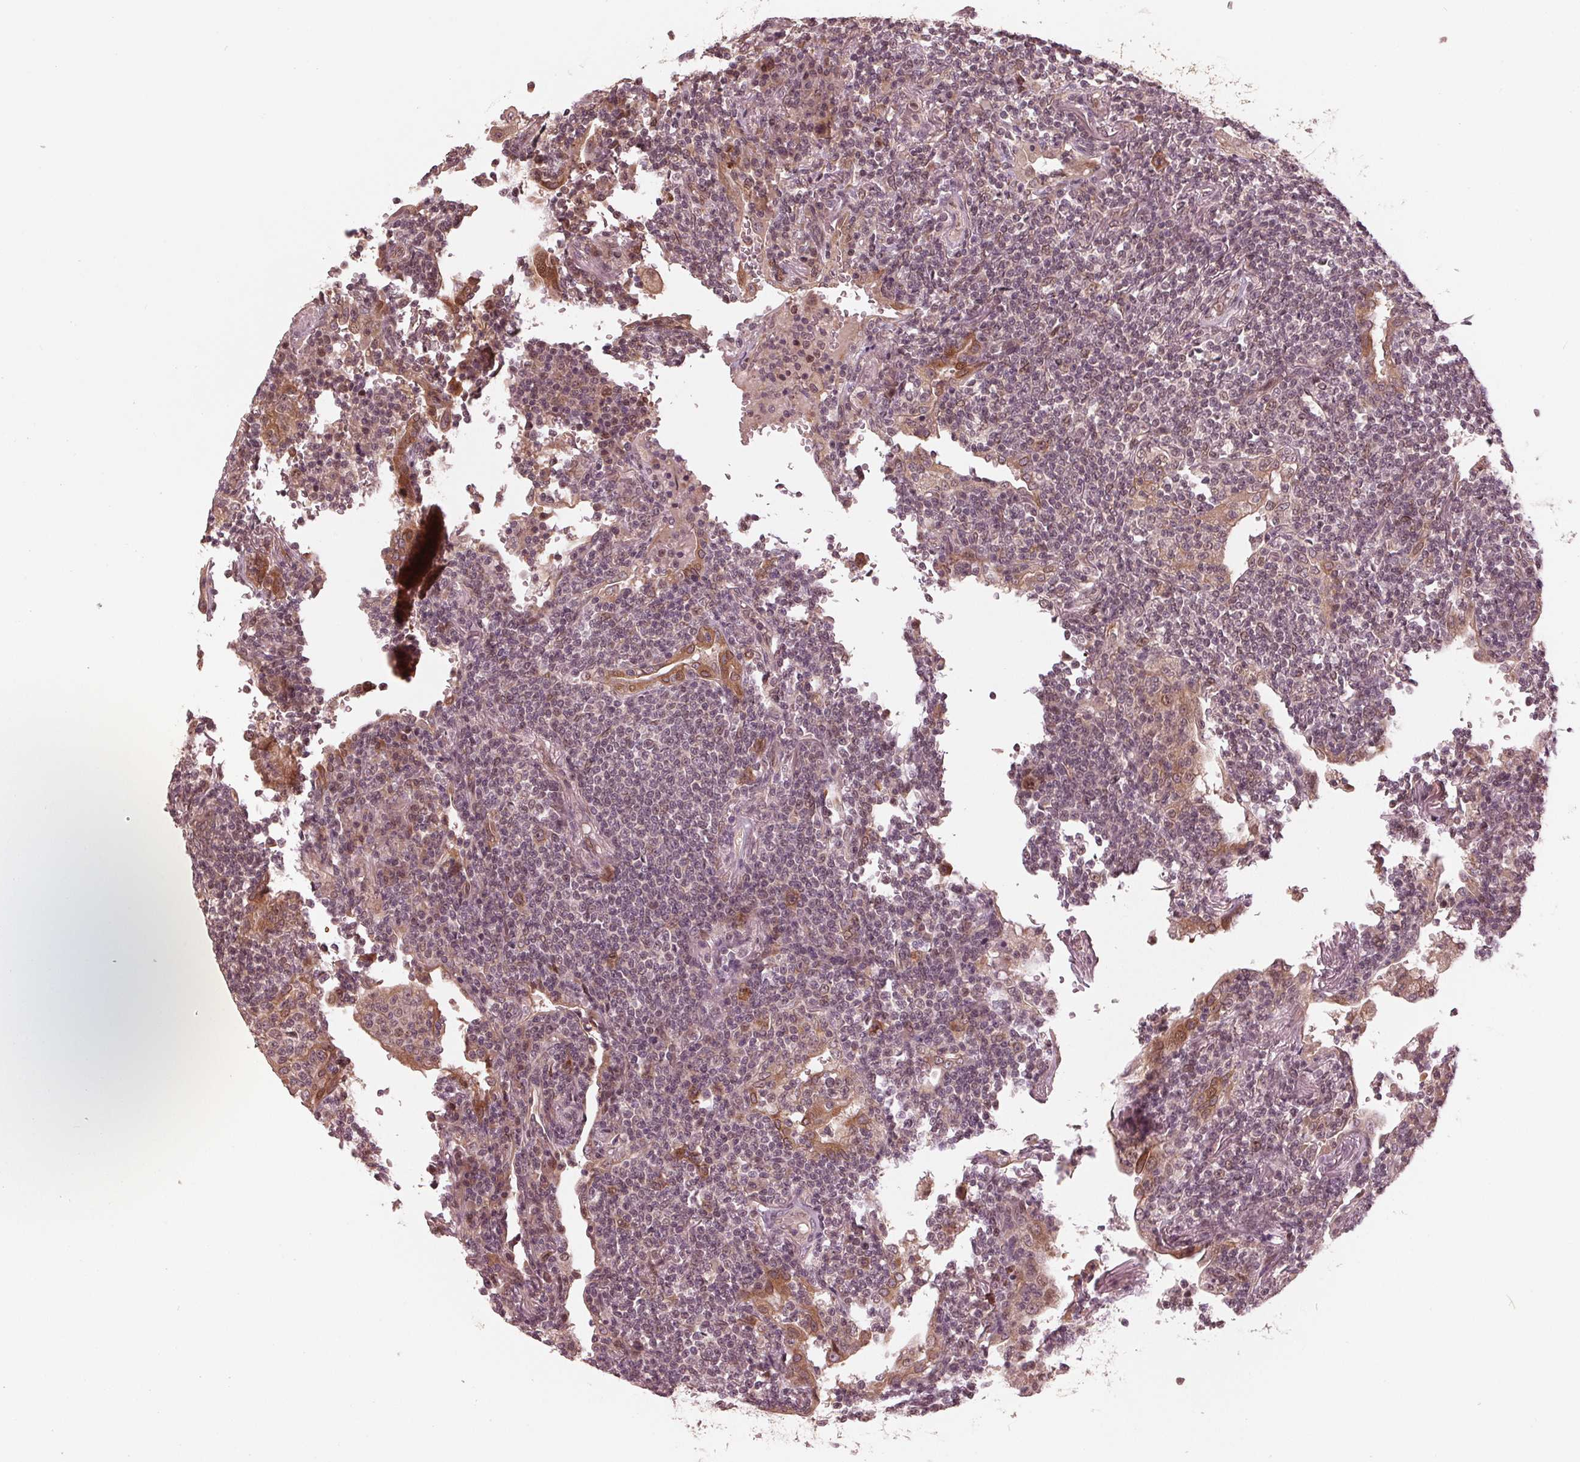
{"staining": {"intensity": "weak", "quantity": "<25%", "location": "nuclear"}, "tissue": "lymphoma", "cell_type": "Tumor cells", "image_type": "cancer", "snomed": [{"axis": "morphology", "description": "Malignant lymphoma, non-Hodgkin's type, Low grade"}, {"axis": "topography", "description": "Lung"}], "caption": "There is no significant staining in tumor cells of malignant lymphoma, non-Hodgkin's type (low-grade).", "gene": "ZNF471", "patient": {"sex": "female", "age": 71}}